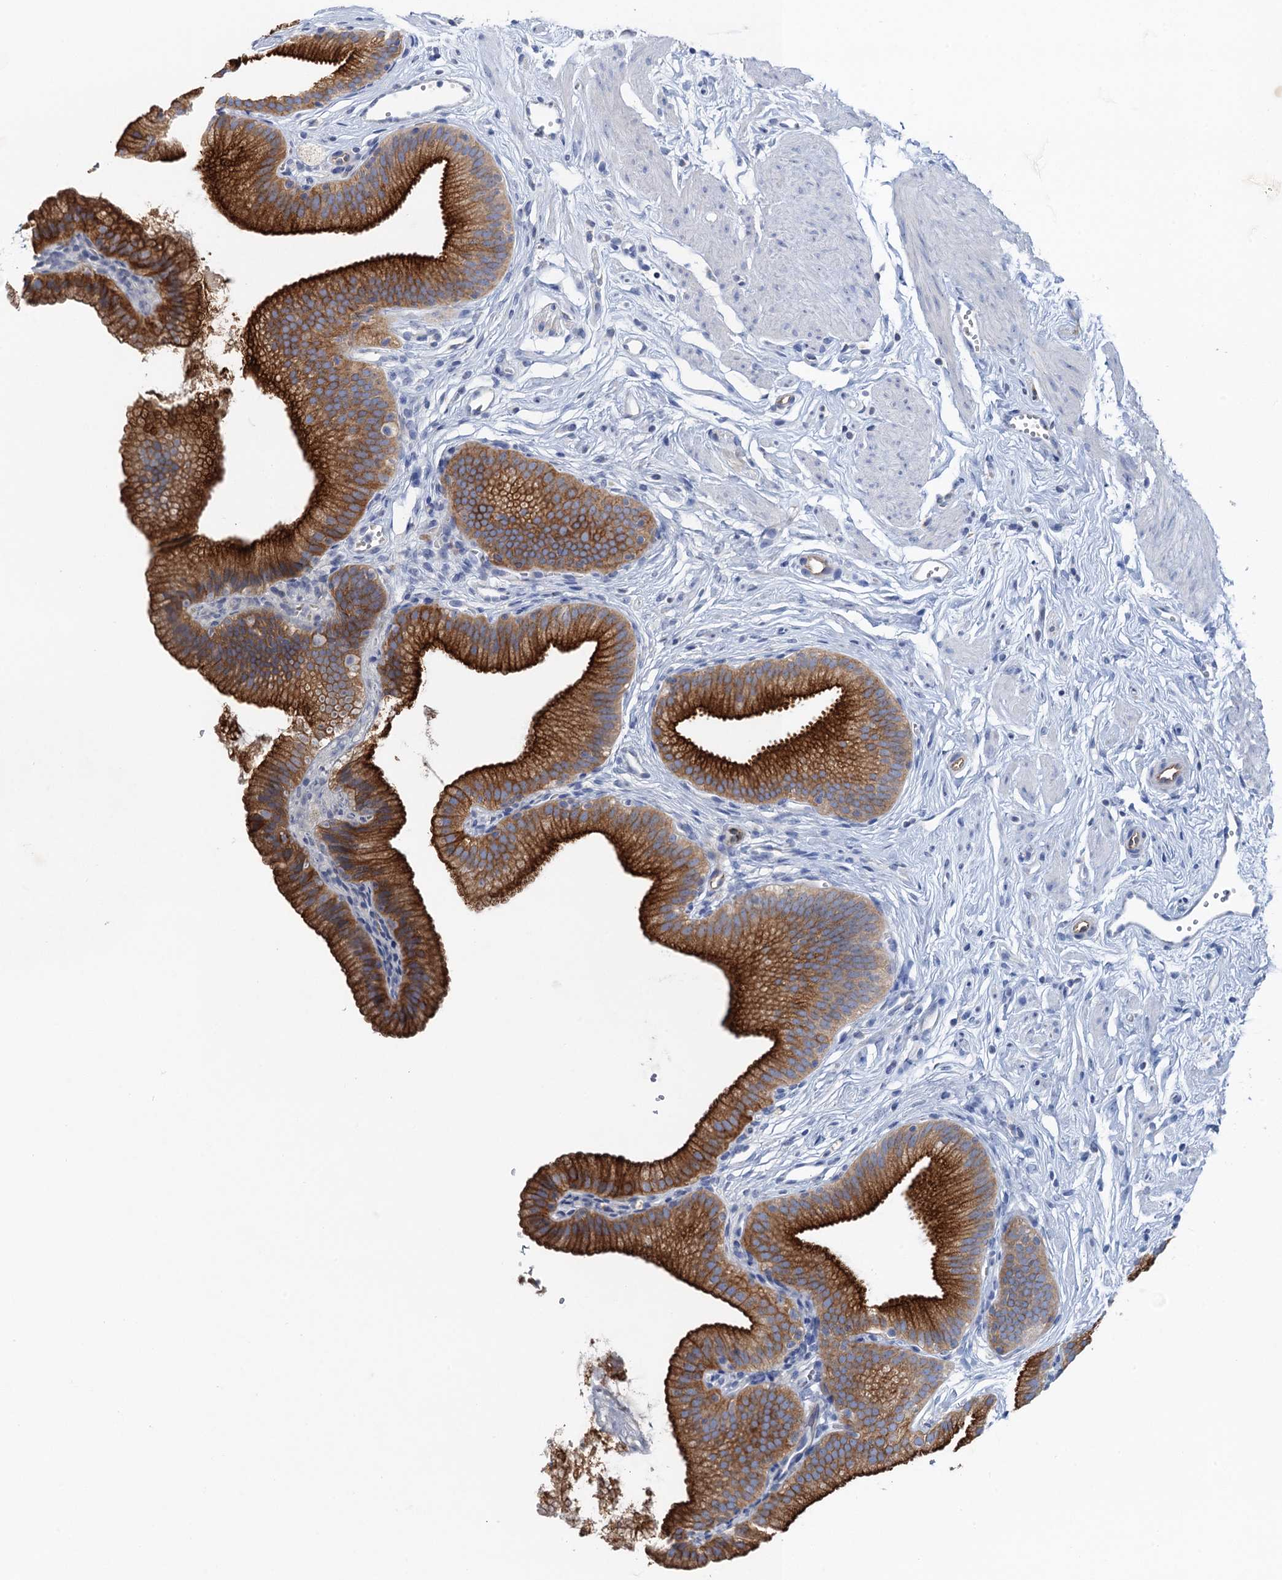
{"staining": {"intensity": "strong", "quantity": ">75%", "location": "cytoplasmic/membranous"}, "tissue": "gallbladder", "cell_type": "Glandular cells", "image_type": "normal", "snomed": [{"axis": "morphology", "description": "Normal tissue, NOS"}, {"axis": "topography", "description": "Gallbladder"}, {"axis": "topography", "description": "Peripheral nerve tissue"}], "caption": "Approximately >75% of glandular cells in benign human gallbladder reveal strong cytoplasmic/membranous protein staining as visualized by brown immunohistochemical staining.", "gene": "PLLP", "patient": {"sex": "male", "age": 38}}